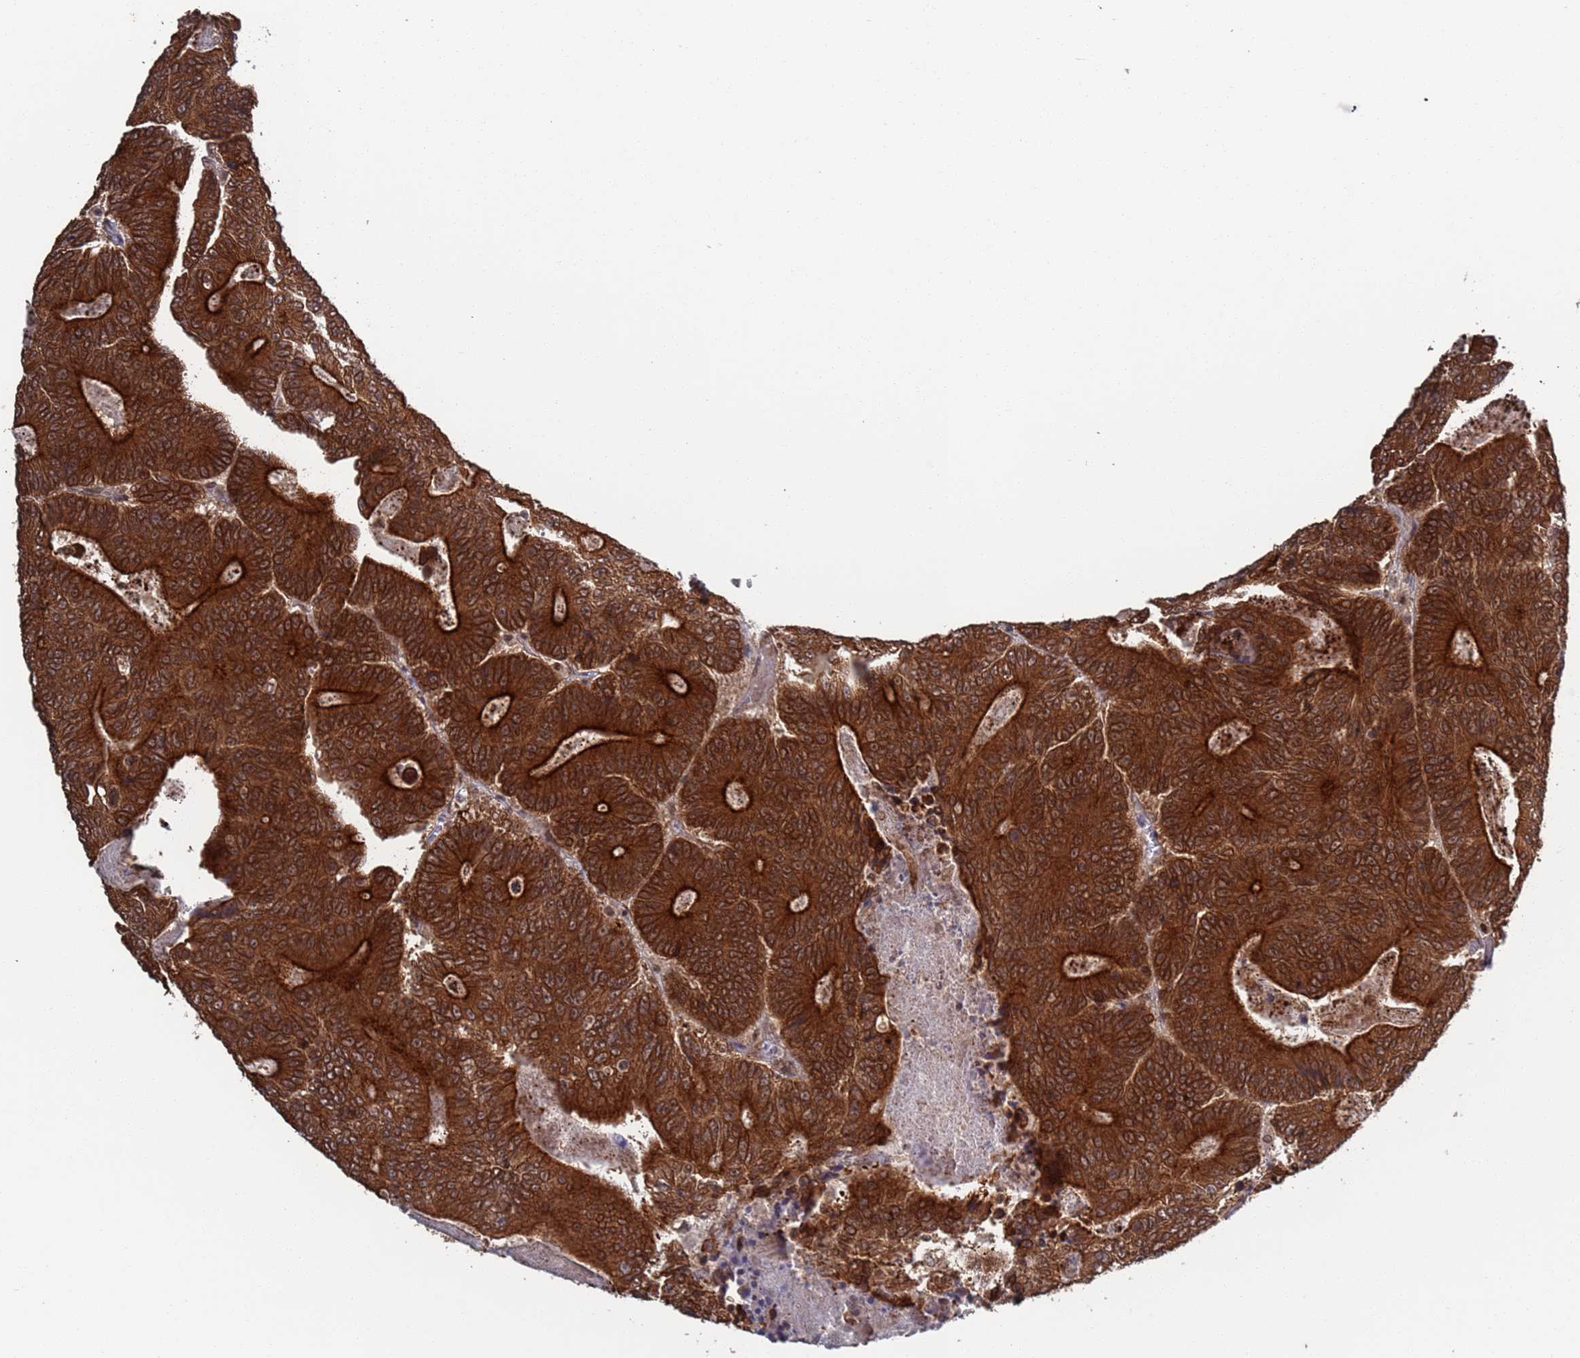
{"staining": {"intensity": "strong", "quantity": ">75%", "location": "cytoplasmic/membranous"}, "tissue": "colorectal cancer", "cell_type": "Tumor cells", "image_type": "cancer", "snomed": [{"axis": "morphology", "description": "Adenocarcinoma, NOS"}, {"axis": "topography", "description": "Colon"}], "caption": "Protein positivity by IHC reveals strong cytoplasmic/membranous staining in about >75% of tumor cells in colorectal cancer (adenocarcinoma).", "gene": "FUBP3", "patient": {"sex": "male", "age": 83}}